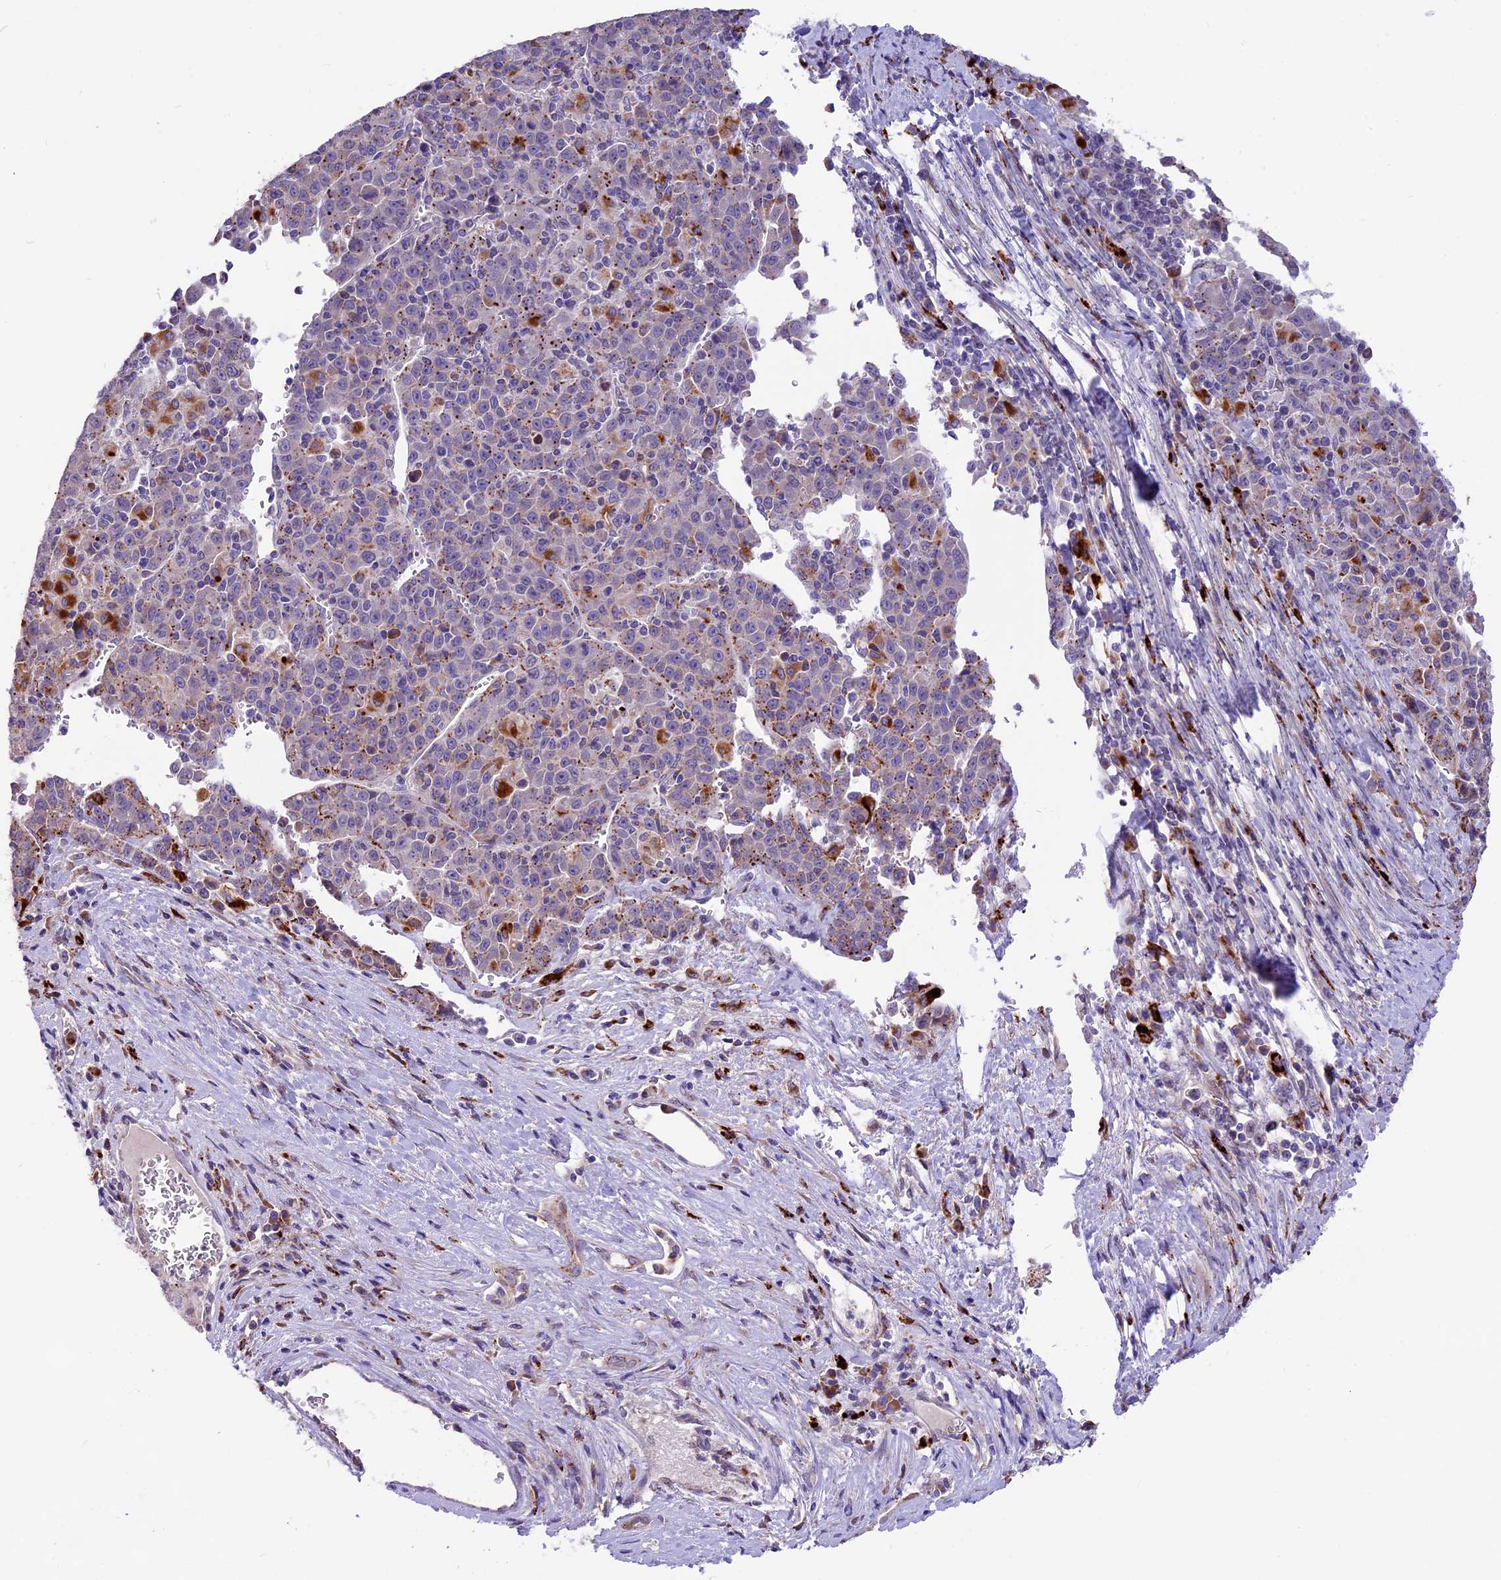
{"staining": {"intensity": "moderate", "quantity": "25%-75%", "location": "cytoplasmic/membranous"}, "tissue": "liver cancer", "cell_type": "Tumor cells", "image_type": "cancer", "snomed": [{"axis": "morphology", "description": "Carcinoma, Hepatocellular, NOS"}, {"axis": "topography", "description": "Liver"}], "caption": "This photomicrograph demonstrates immunohistochemistry (IHC) staining of hepatocellular carcinoma (liver), with medium moderate cytoplasmic/membranous positivity in about 25%-75% of tumor cells.", "gene": "THRSP", "patient": {"sex": "female", "age": 53}}